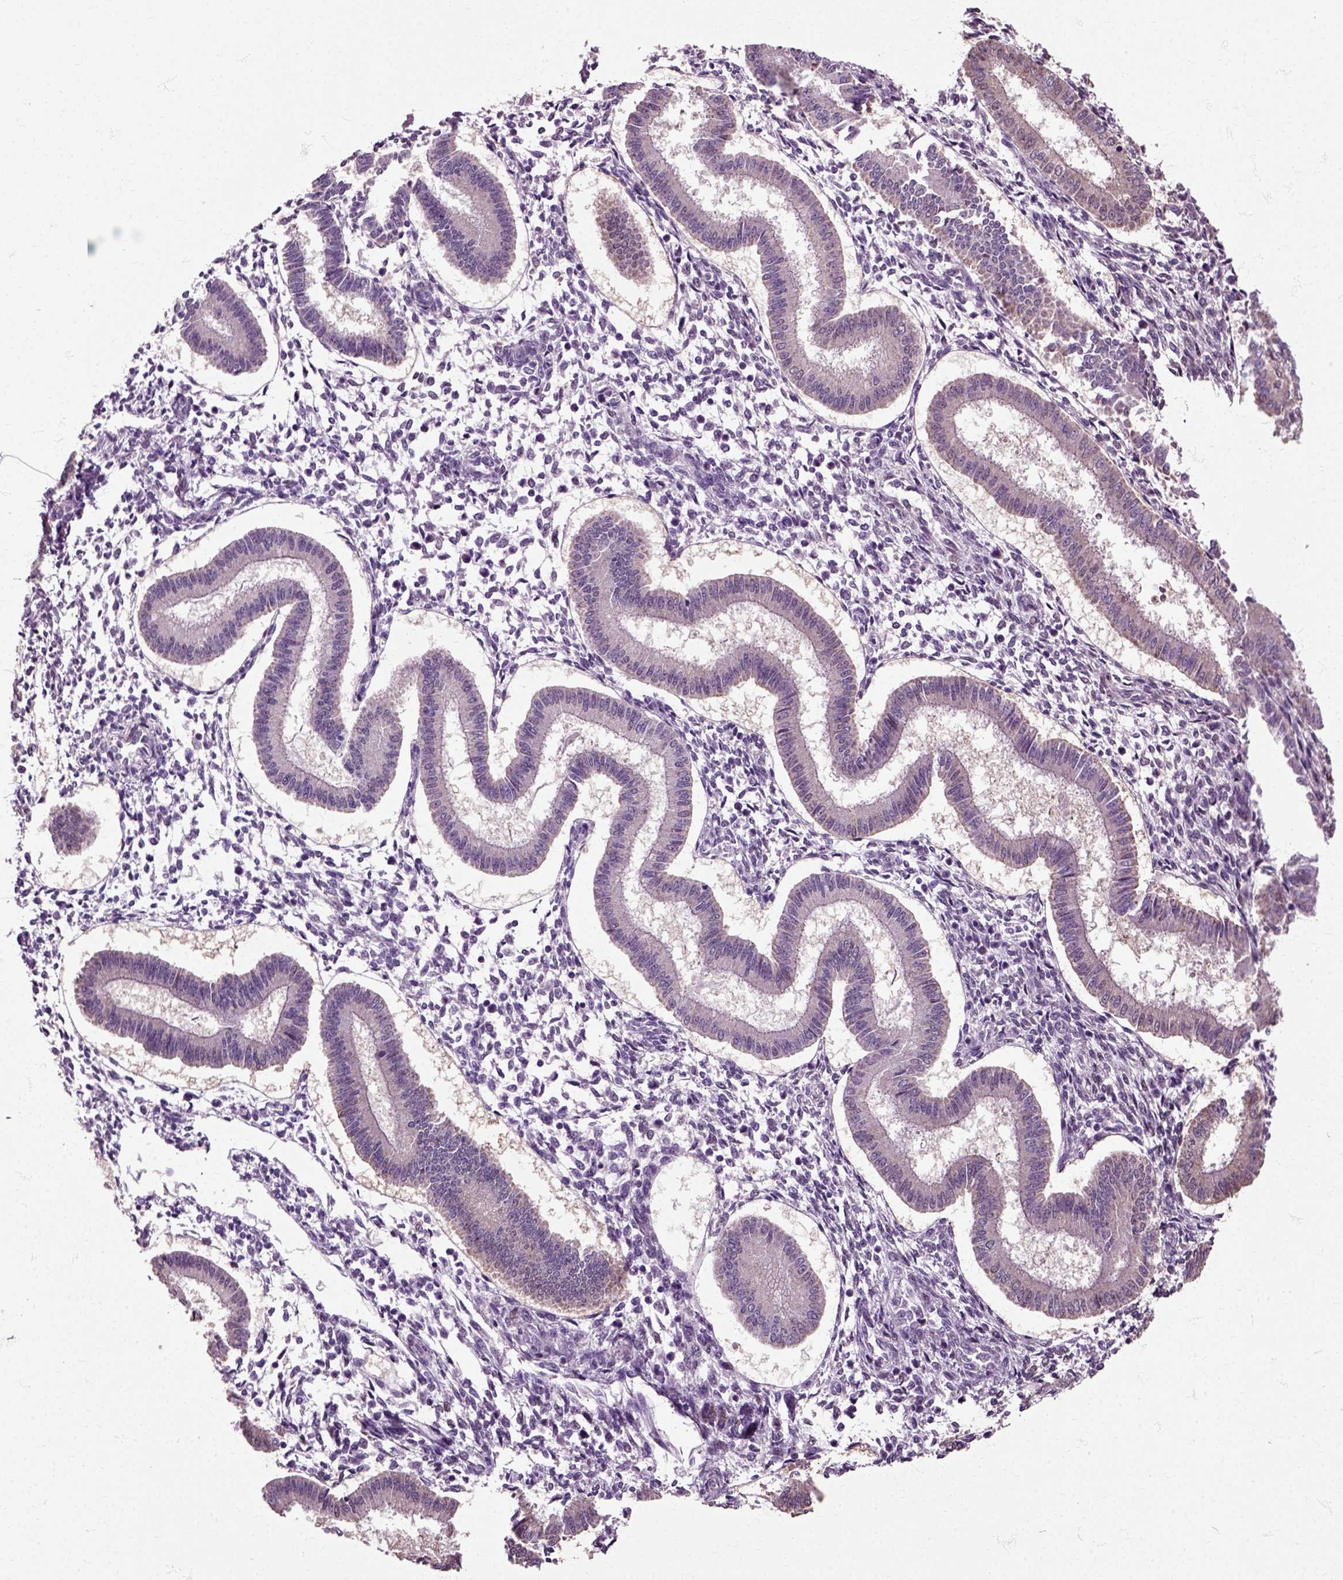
{"staining": {"intensity": "negative", "quantity": "none", "location": "none"}, "tissue": "endometrium", "cell_type": "Cells in endometrial stroma", "image_type": "normal", "snomed": [{"axis": "morphology", "description": "Normal tissue, NOS"}, {"axis": "topography", "description": "Endometrium"}], "caption": "An immunohistochemistry histopathology image of normal endometrium is shown. There is no staining in cells in endometrial stroma of endometrium. The staining was performed using DAB (3,3'-diaminobenzidine) to visualize the protein expression in brown, while the nuclei were stained in blue with hematoxylin (Magnification: 20x).", "gene": "HSPA2", "patient": {"sex": "female", "age": 43}}